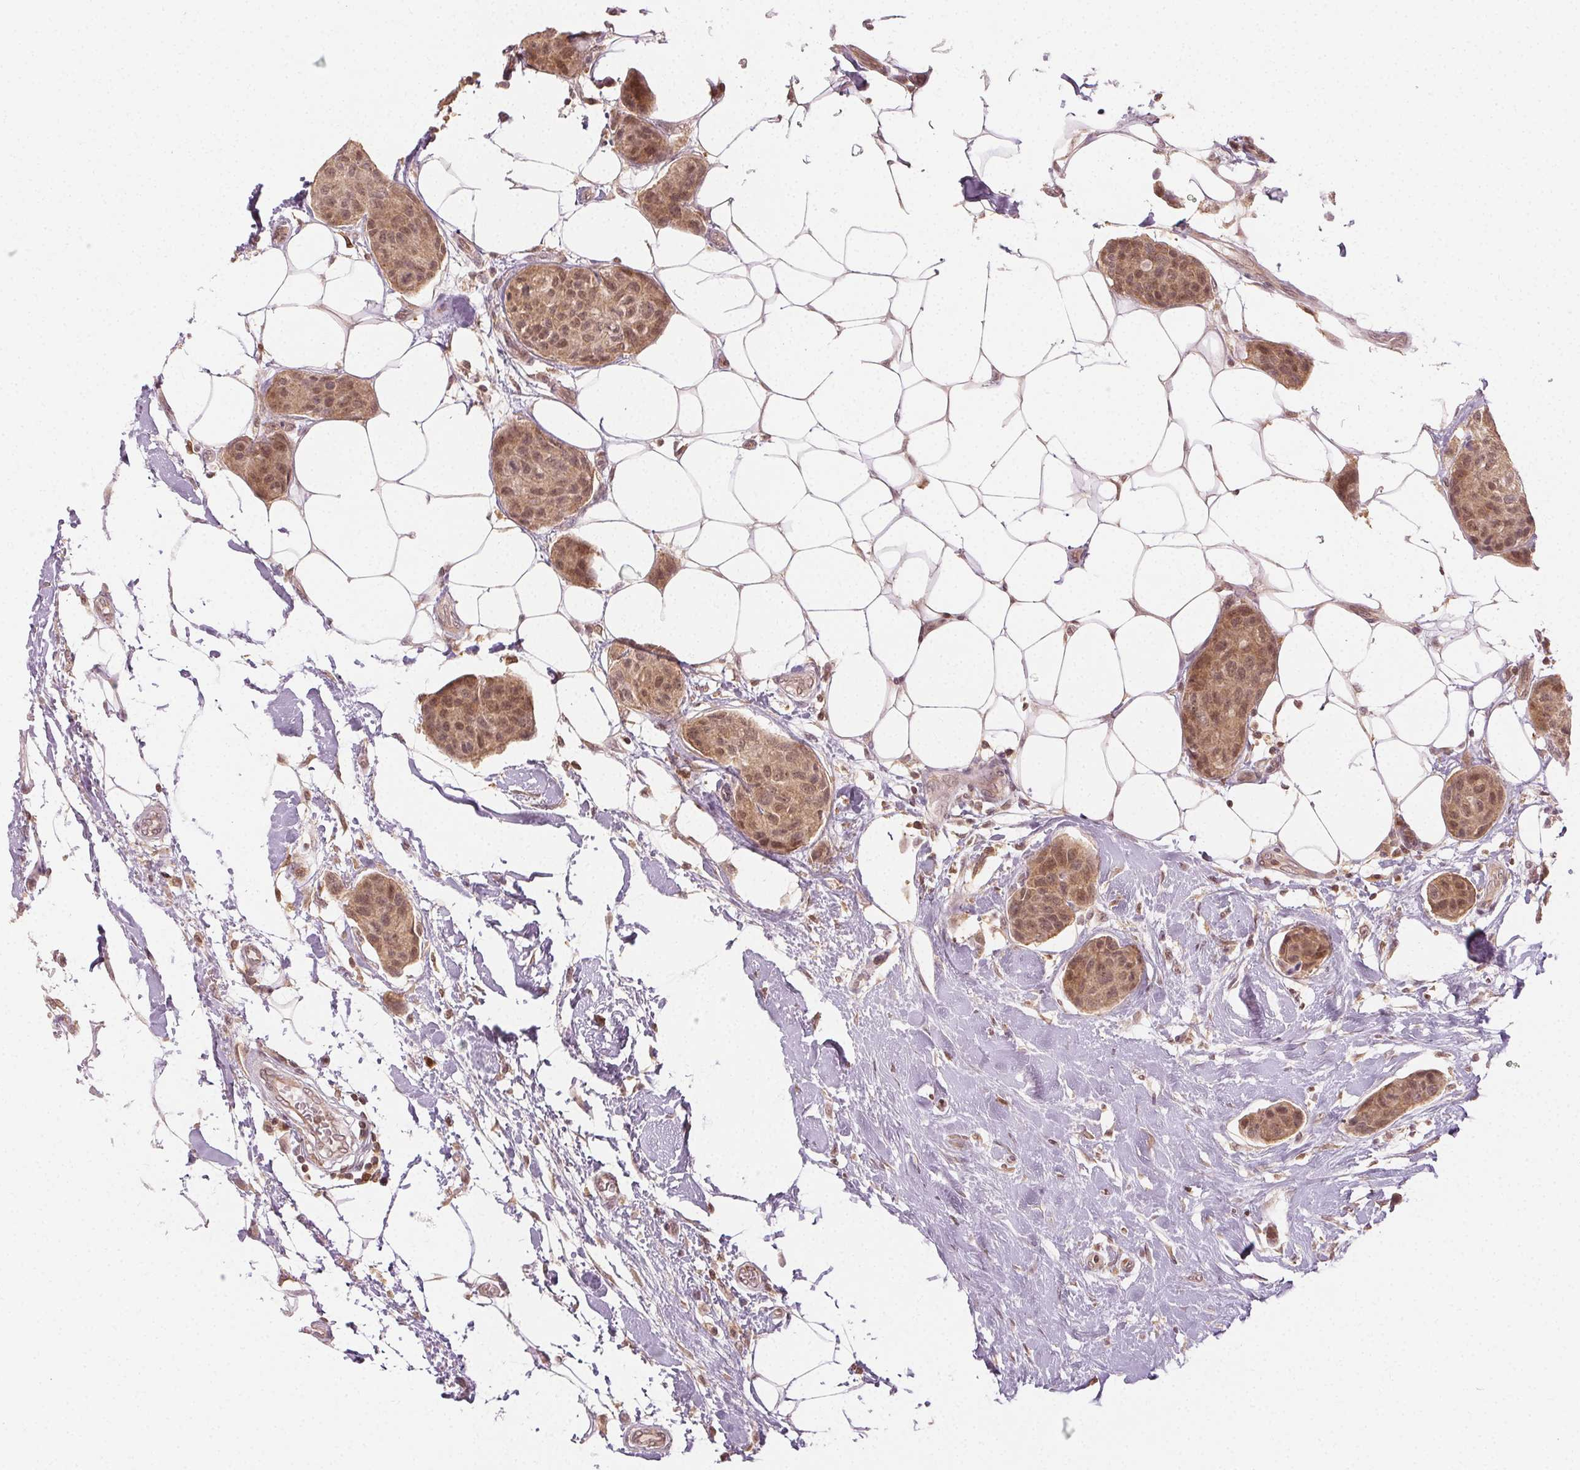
{"staining": {"intensity": "moderate", "quantity": ">75%", "location": "cytoplasmic/membranous,nuclear"}, "tissue": "breast cancer", "cell_type": "Tumor cells", "image_type": "cancer", "snomed": [{"axis": "morphology", "description": "Duct carcinoma"}, {"axis": "topography", "description": "Breast"}, {"axis": "topography", "description": "Lymph node"}], "caption": "Breast cancer (invasive ductal carcinoma) tissue demonstrates moderate cytoplasmic/membranous and nuclear positivity in approximately >75% of tumor cells", "gene": "MAPK14", "patient": {"sex": "female", "age": 80}}